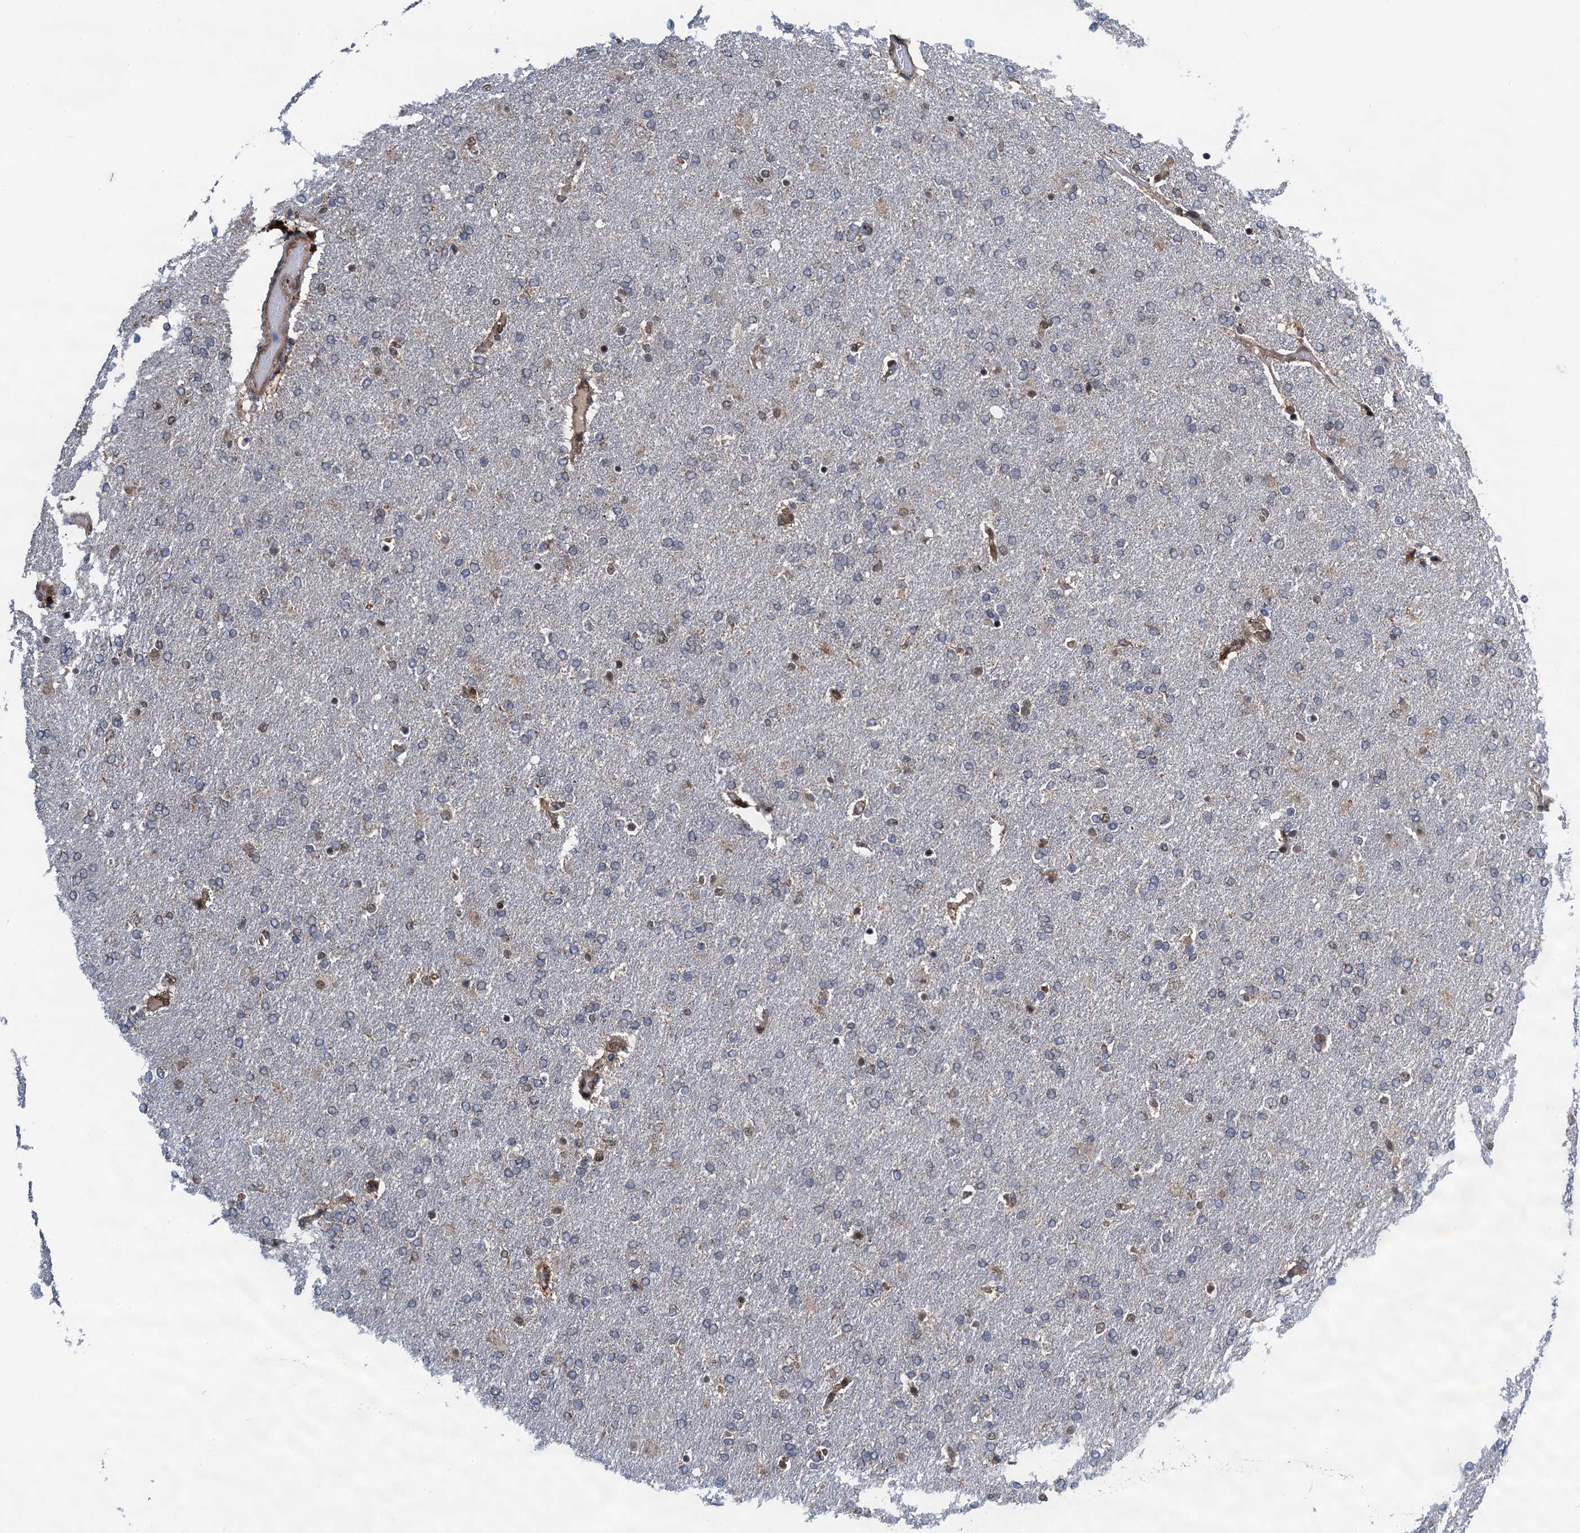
{"staining": {"intensity": "negative", "quantity": "none", "location": "none"}, "tissue": "glioma", "cell_type": "Tumor cells", "image_type": "cancer", "snomed": [{"axis": "morphology", "description": "Glioma, malignant, High grade"}, {"axis": "topography", "description": "Brain"}], "caption": "DAB (3,3'-diaminobenzidine) immunohistochemical staining of human malignant glioma (high-grade) demonstrates no significant positivity in tumor cells. (DAB (3,3'-diaminobenzidine) immunohistochemistry with hematoxylin counter stain).", "gene": "CMPK2", "patient": {"sex": "male", "age": 72}}